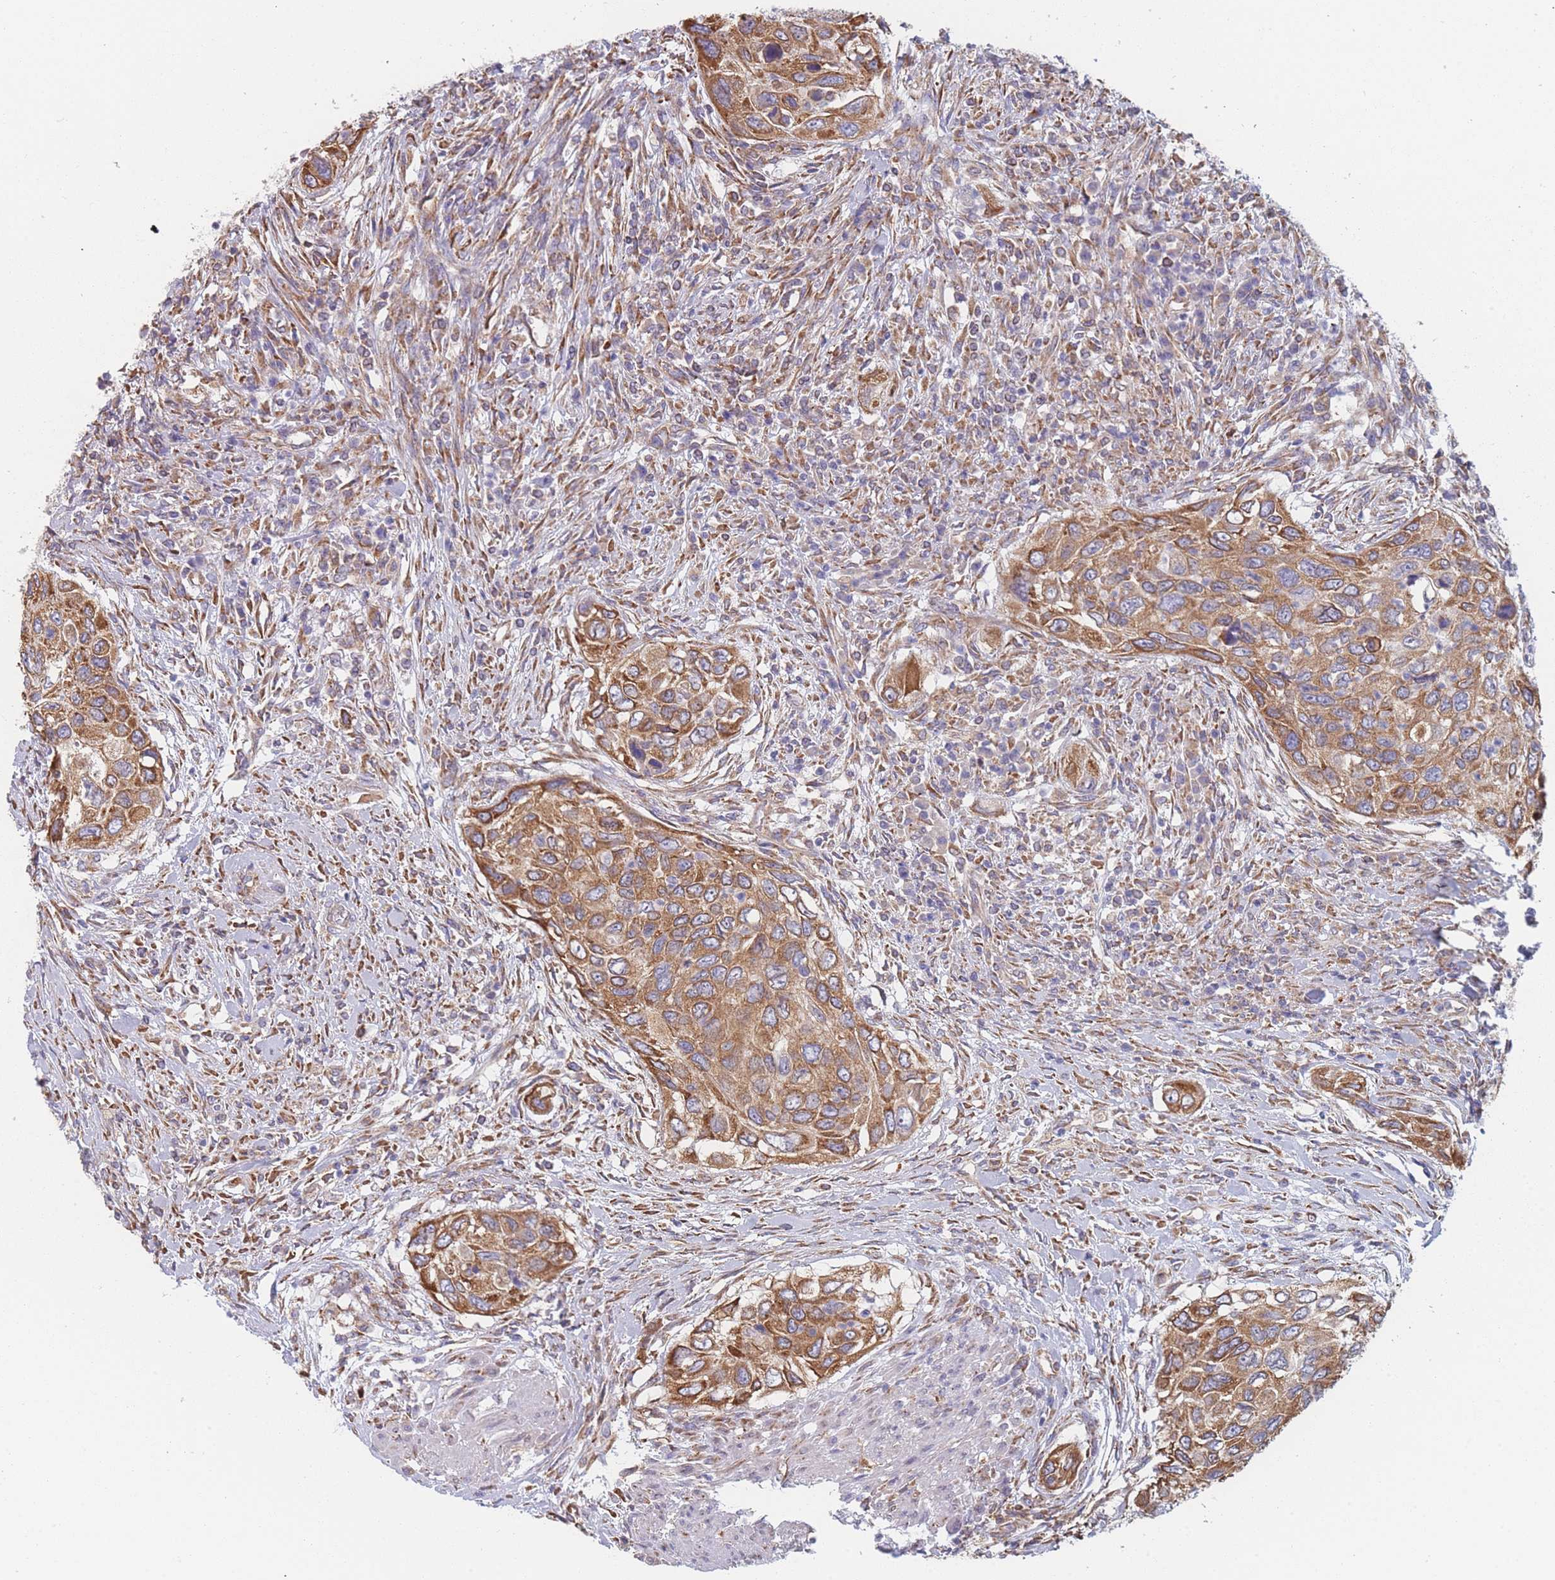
{"staining": {"intensity": "moderate", "quantity": ">75%", "location": "cytoplasmic/membranous"}, "tissue": "urothelial cancer", "cell_type": "Tumor cells", "image_type": "cancer", "snomed": [{"axis": "morphology", "description": "Urothelial carcinoma, High grade"}, {"axis": "topography", "description": "Urinary bladder"}], "caption": "Protein expression analysis of human urothelial carcinoma (high-grade) reveals moderate cytoplasmic/membranous expression in approximately >75% of tumor cells.", "gene": "OR7C2", "patient": {"sex": "female", "age": 60}}